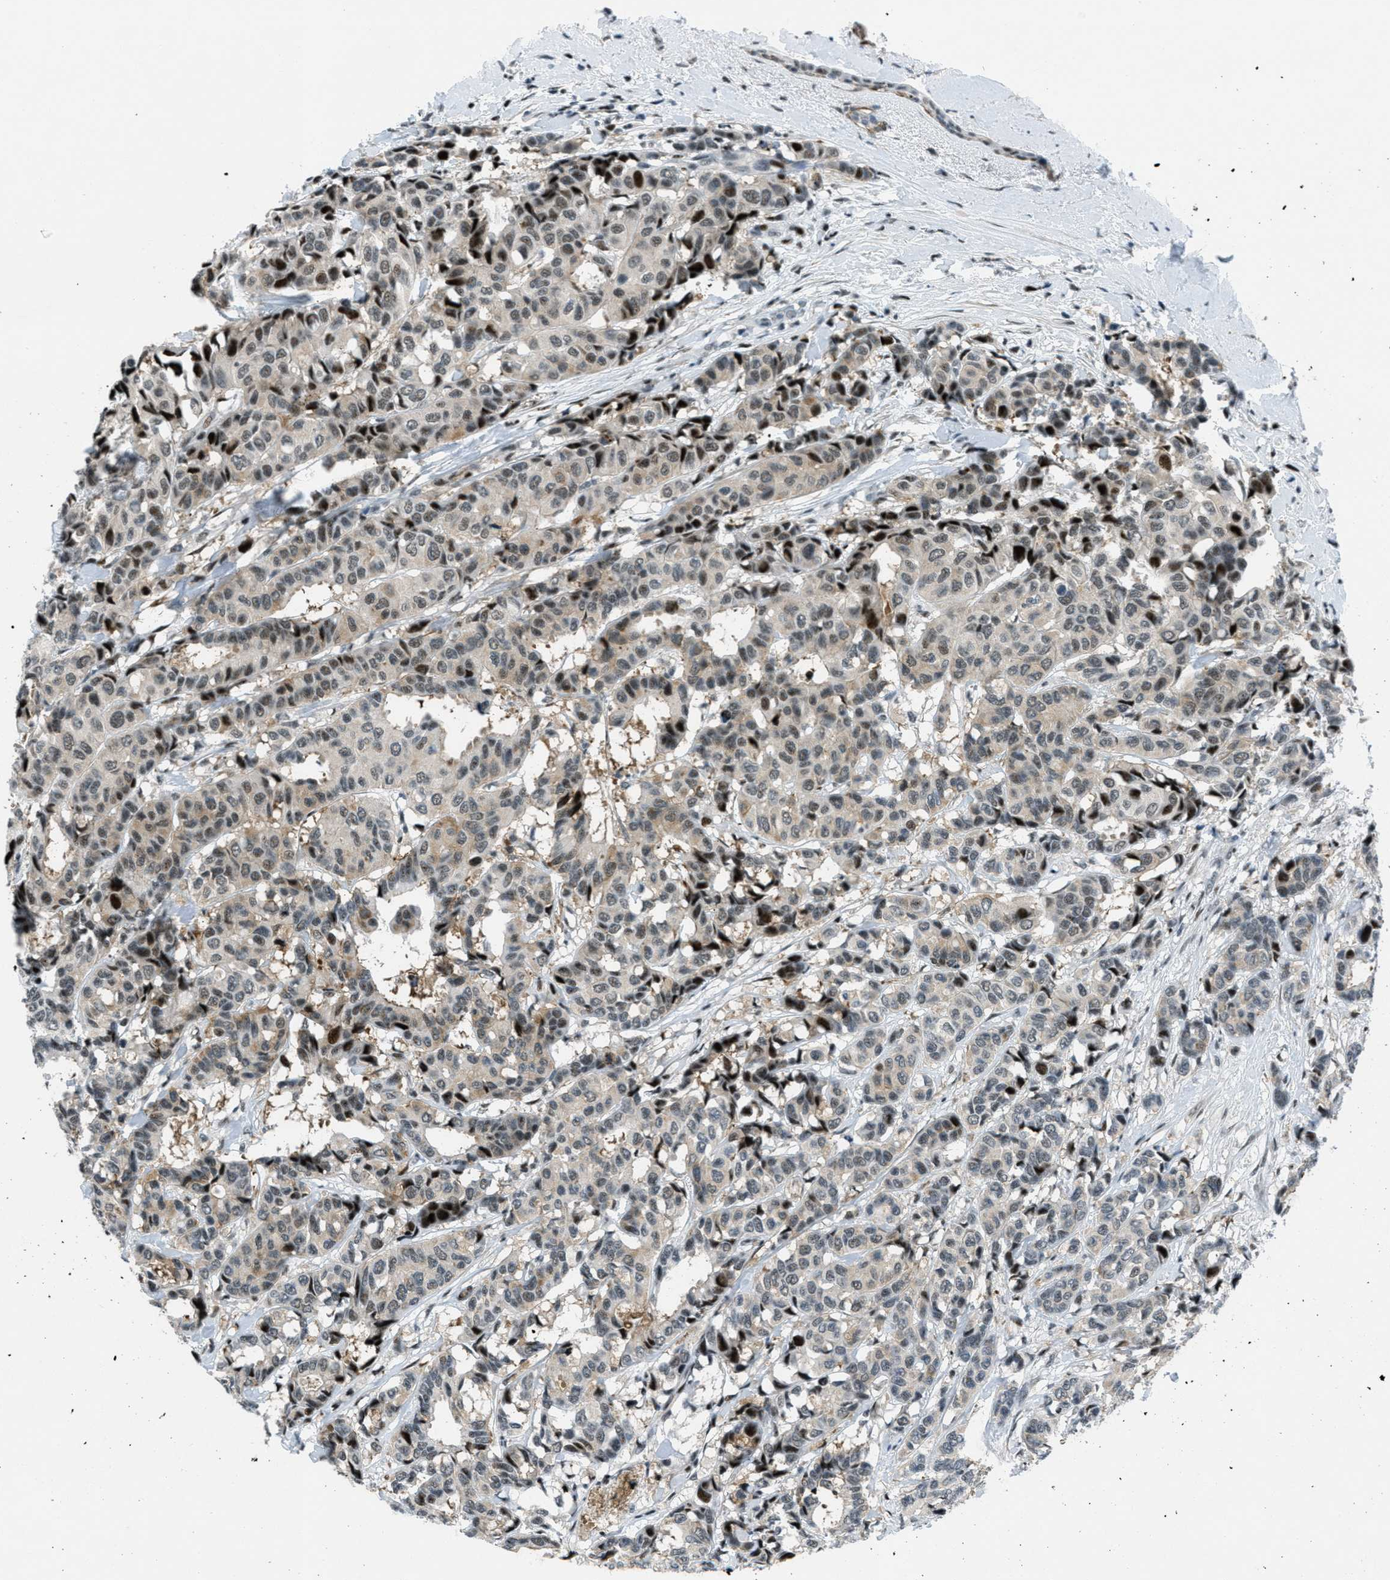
{"staining": {"intensity": "weak", "quantity": ">75%", "location": "cytoplasmic/membranous"}, "tissue": "breast cancer", "cell_type": "Tumor cells", "image_type": "cancer", "snomed": [{"axis": "morphology", "description": "Duct carcinoma"}, {"axis": "topography", "description": "Breast"}], "caption": "Protein staining of breast cancer tissue exhibits weak cytoplasmic/membranous positivity in approximately >75% of tumor cells.", "gene": "ZDHHC23", "patient": {"sex": "female", "age": 87}}